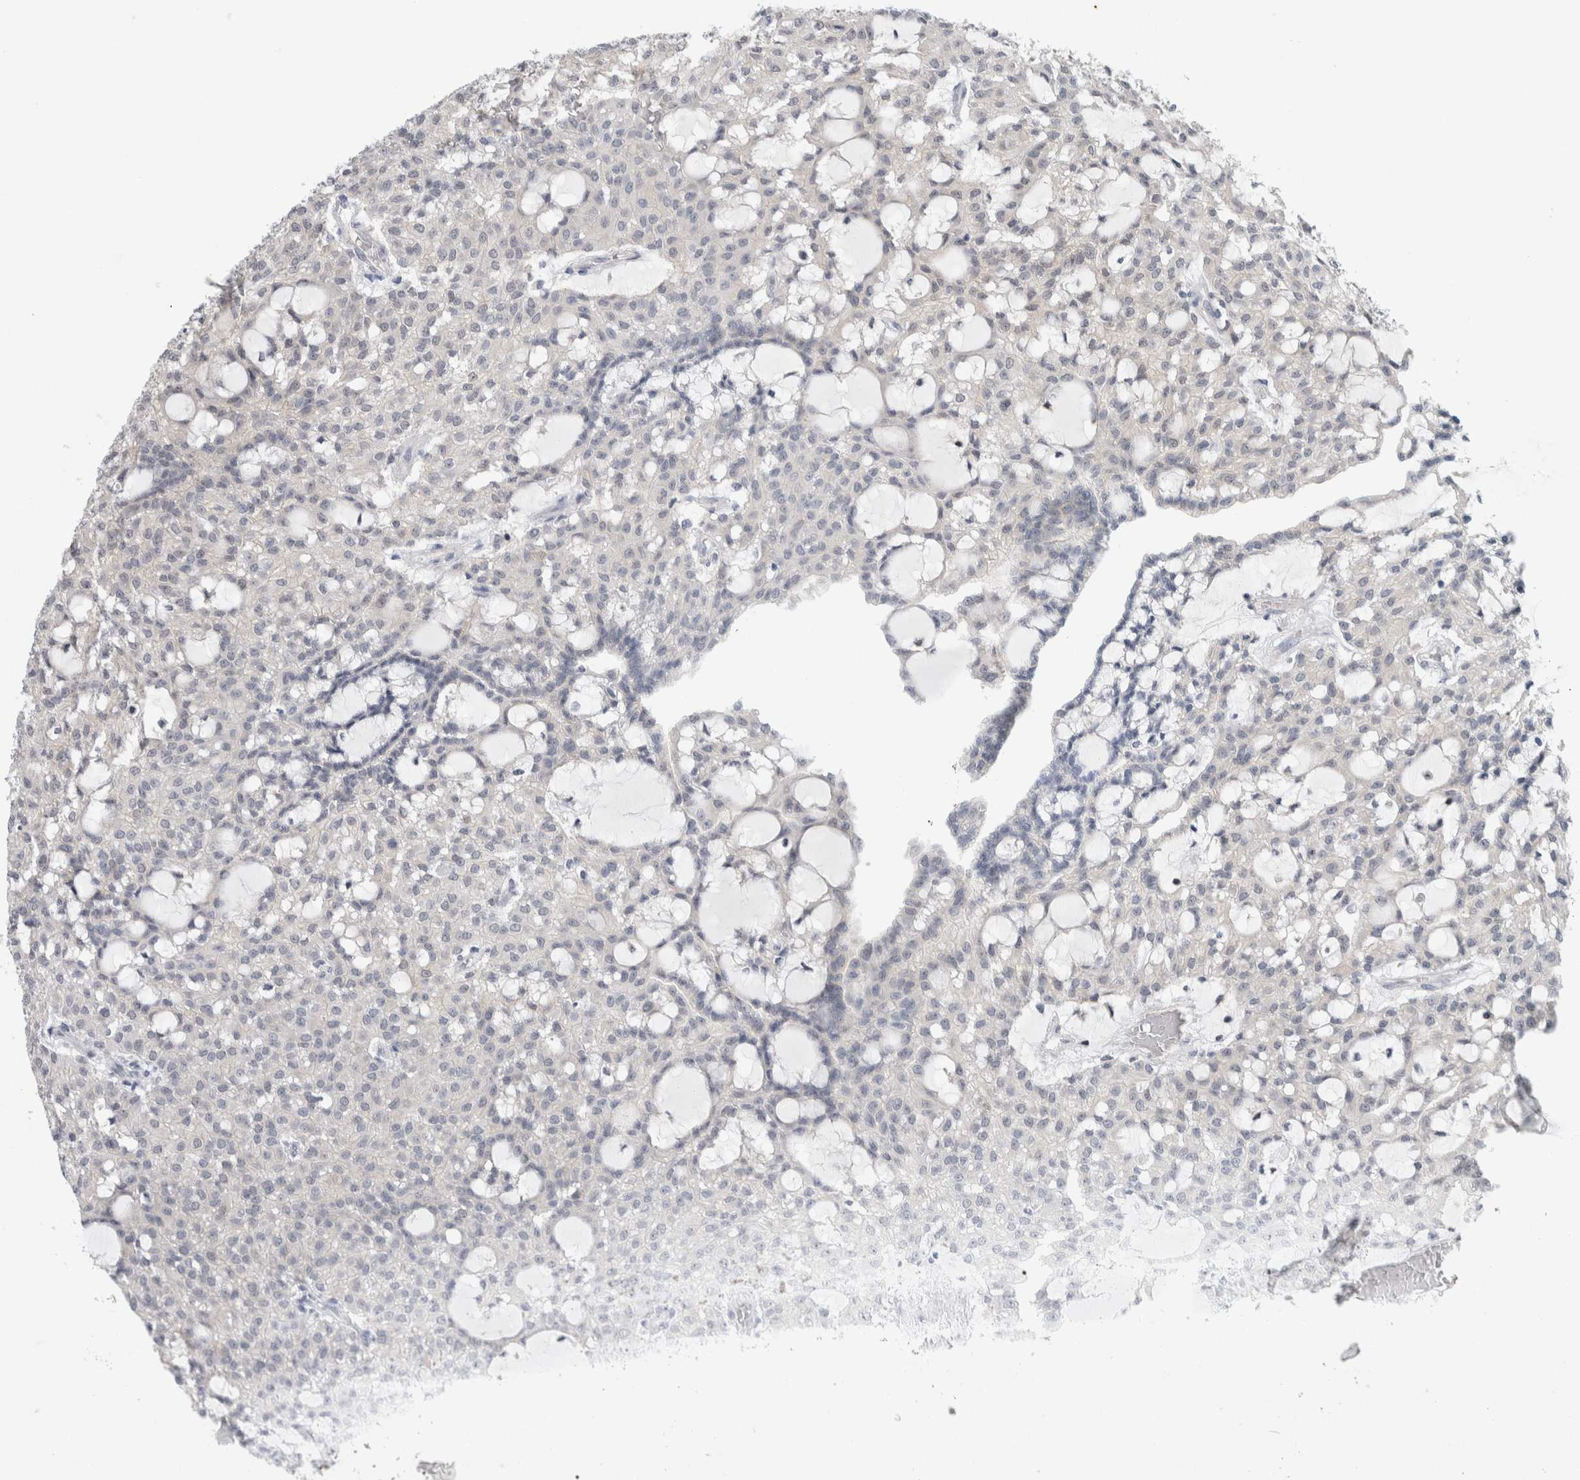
{"staining": {"intensity": "negative", "quantity": "none", "location": "none"}, "tissue": "renal cancer", "cell_type": "Tumor cells", "image_type": "cancer", "snomed": [{"axis": "morphology", "description": "Adenocarcinoma, NOS"}, {"axis": "topography", "description": "Kidney"}], "caption": "DAB (3,3'-diaminobenzidine) immunohistochemical staining of renal cancer (adenocarcinoma) demonstrates no significant expression in tumor cells.", "gene": "CASP6", "patient": {"sex": "male", "age": 63}}